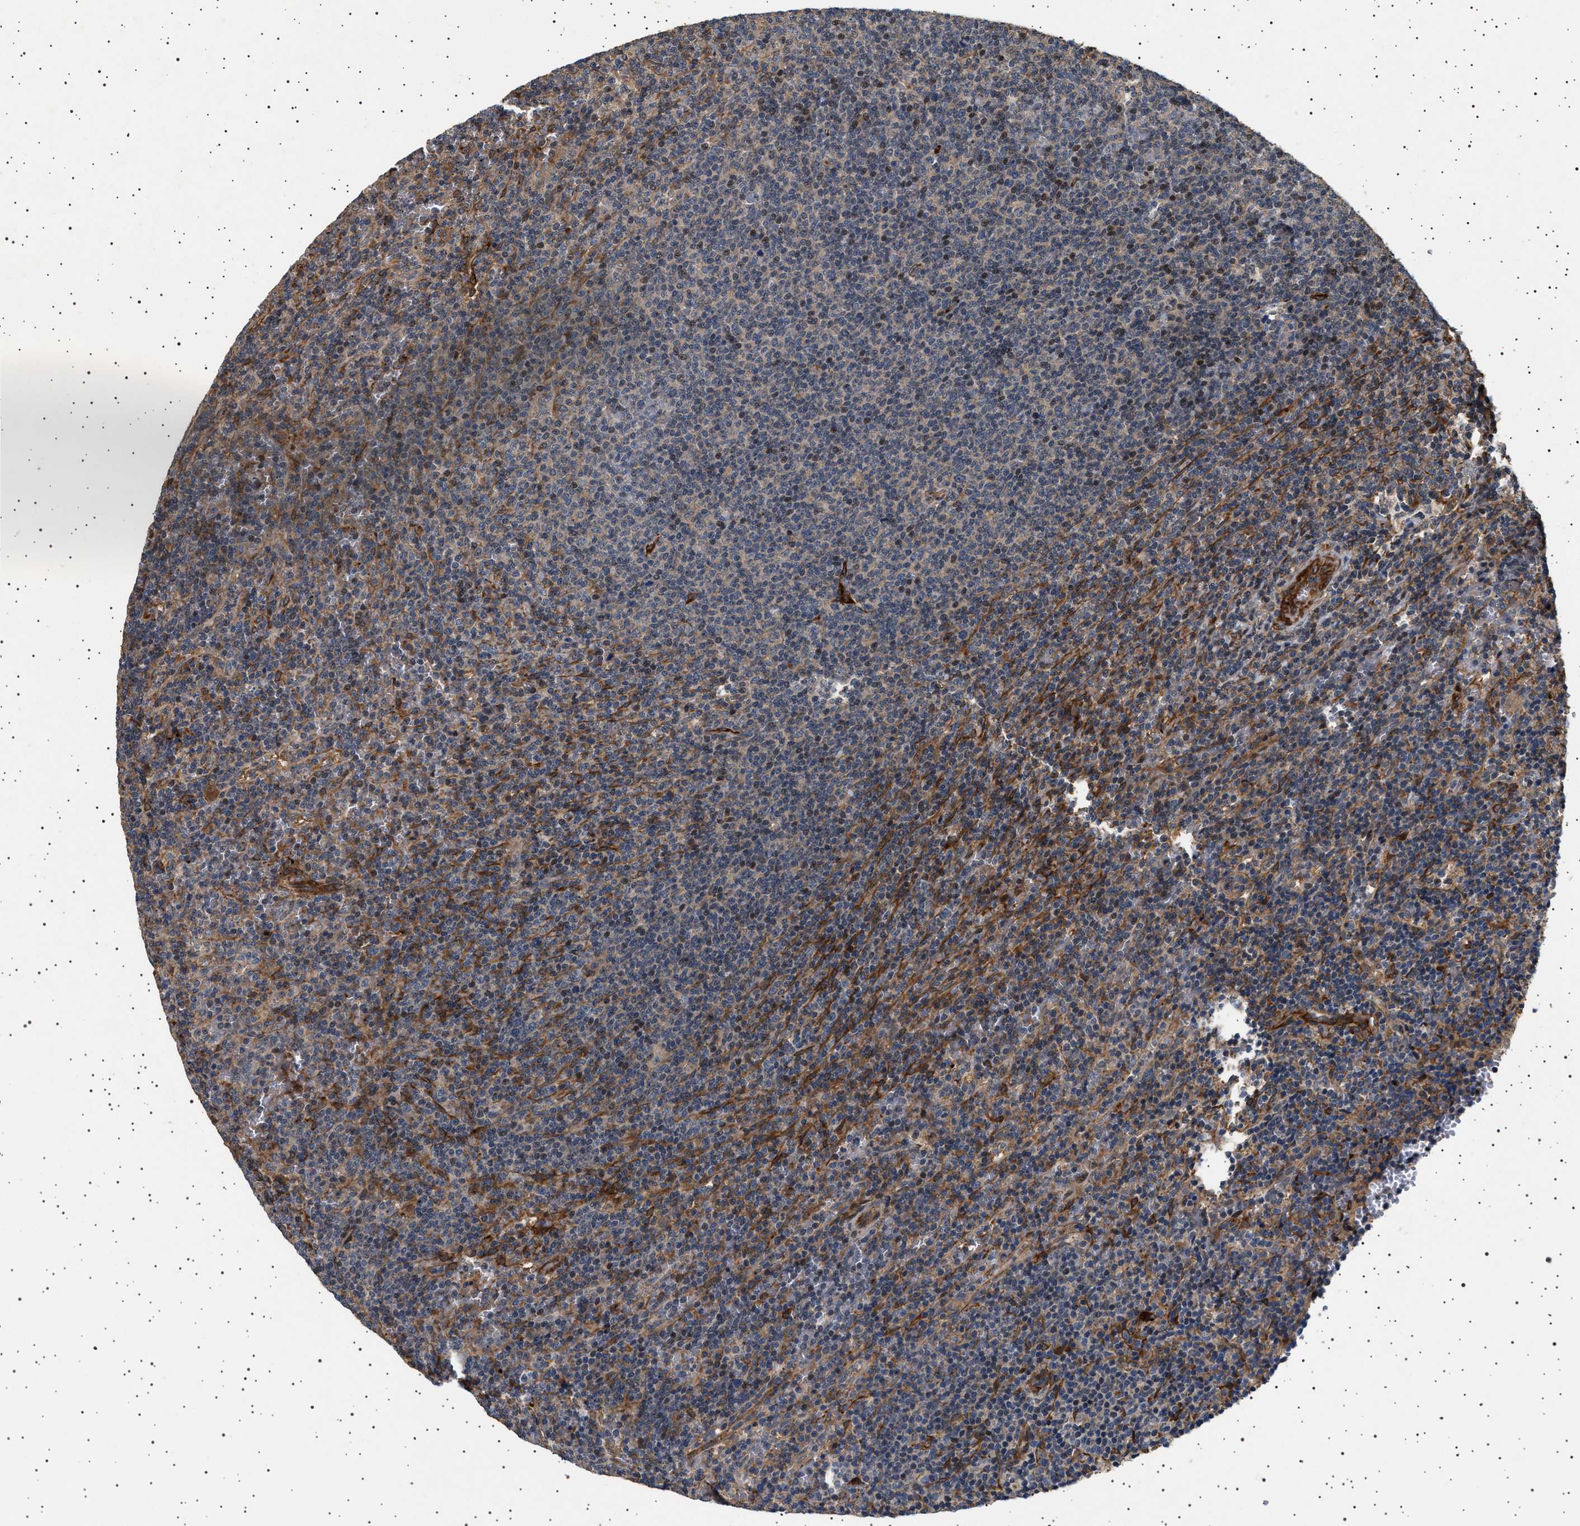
{"staining": {"intensity": "negative", "quantity": "none", "location": "none"}, "tissue": "lymphoma", "cell_type": "Tumor cells", "image_type": "cancer", "snomed": [{"axis": "morphology", "description": "Malignant lymphoma, non-Hodgkin's type, Low grade"}, {"axis": "topography", "description": "Spleen"}], "caption": "An image of low-grade malignant lymphoma, non-Hodgkin's type stained for a protein shows no brown staining in tumor cells.", "gene": "GUCY1B1", "patient": {"sex": "female", "age": 50}}